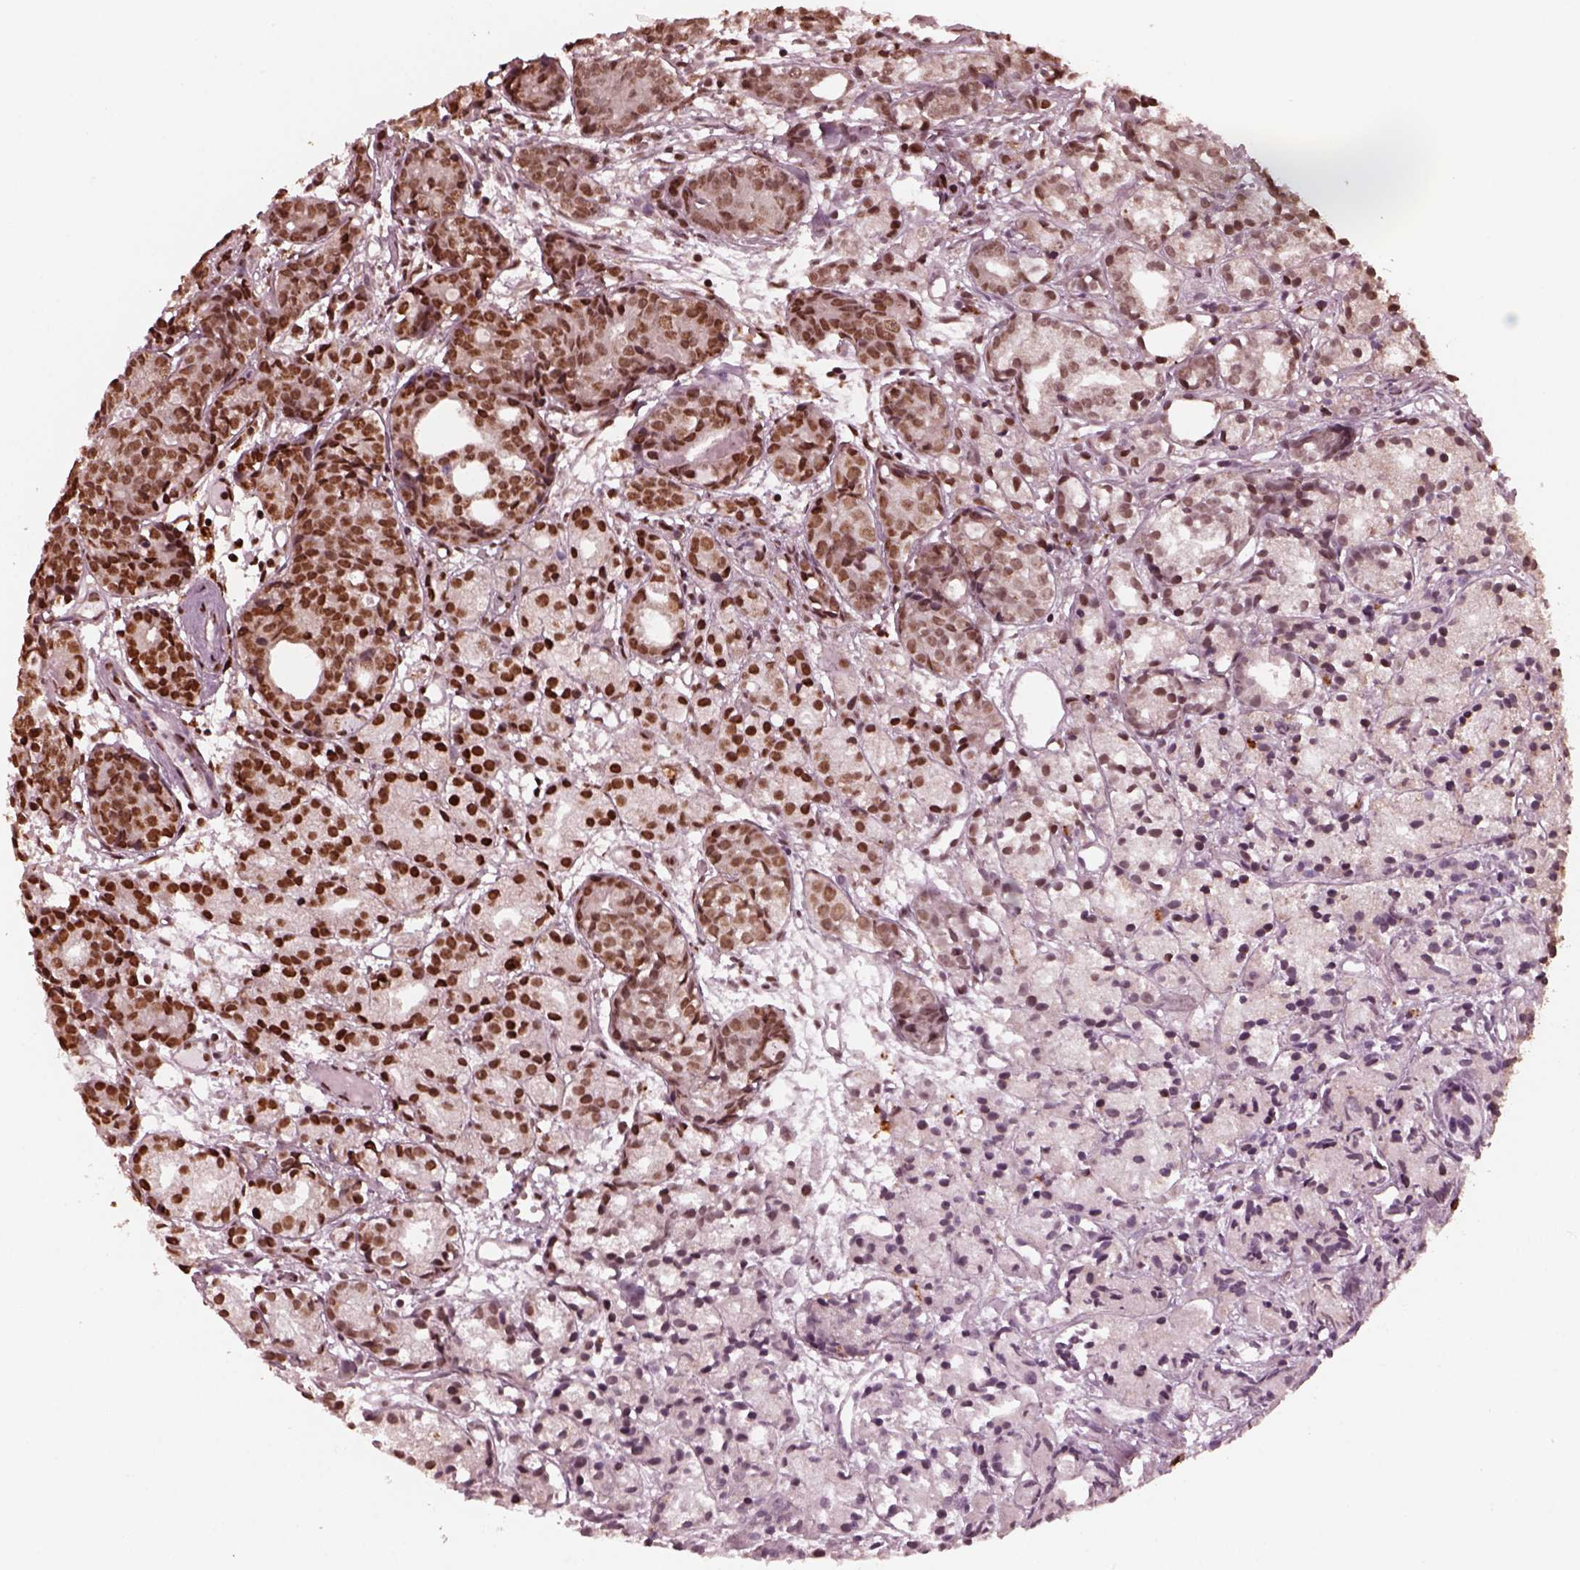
{"staining": {"intensity": "strong", "quantity": "25%-75%", "location": "nuclear"}, "tissue": "prostate cancer", "cell_type": "Tumor cells", "image_type": "cancer", "snomed": [{"axis": "morphology", "description": "Adenocarcinoma, Medium grade"}, {"axis": "topography", "description": "Prostate"}], "caption": "Prostate cancer (adenocarcinoma (medium-grade)) stained for a protein (brown) reveals strong nuclear positive staining in approximately 25%-75% of tumor cells.", "gene": "NSD1", "patient": {"sex": "male", "age": 74}}